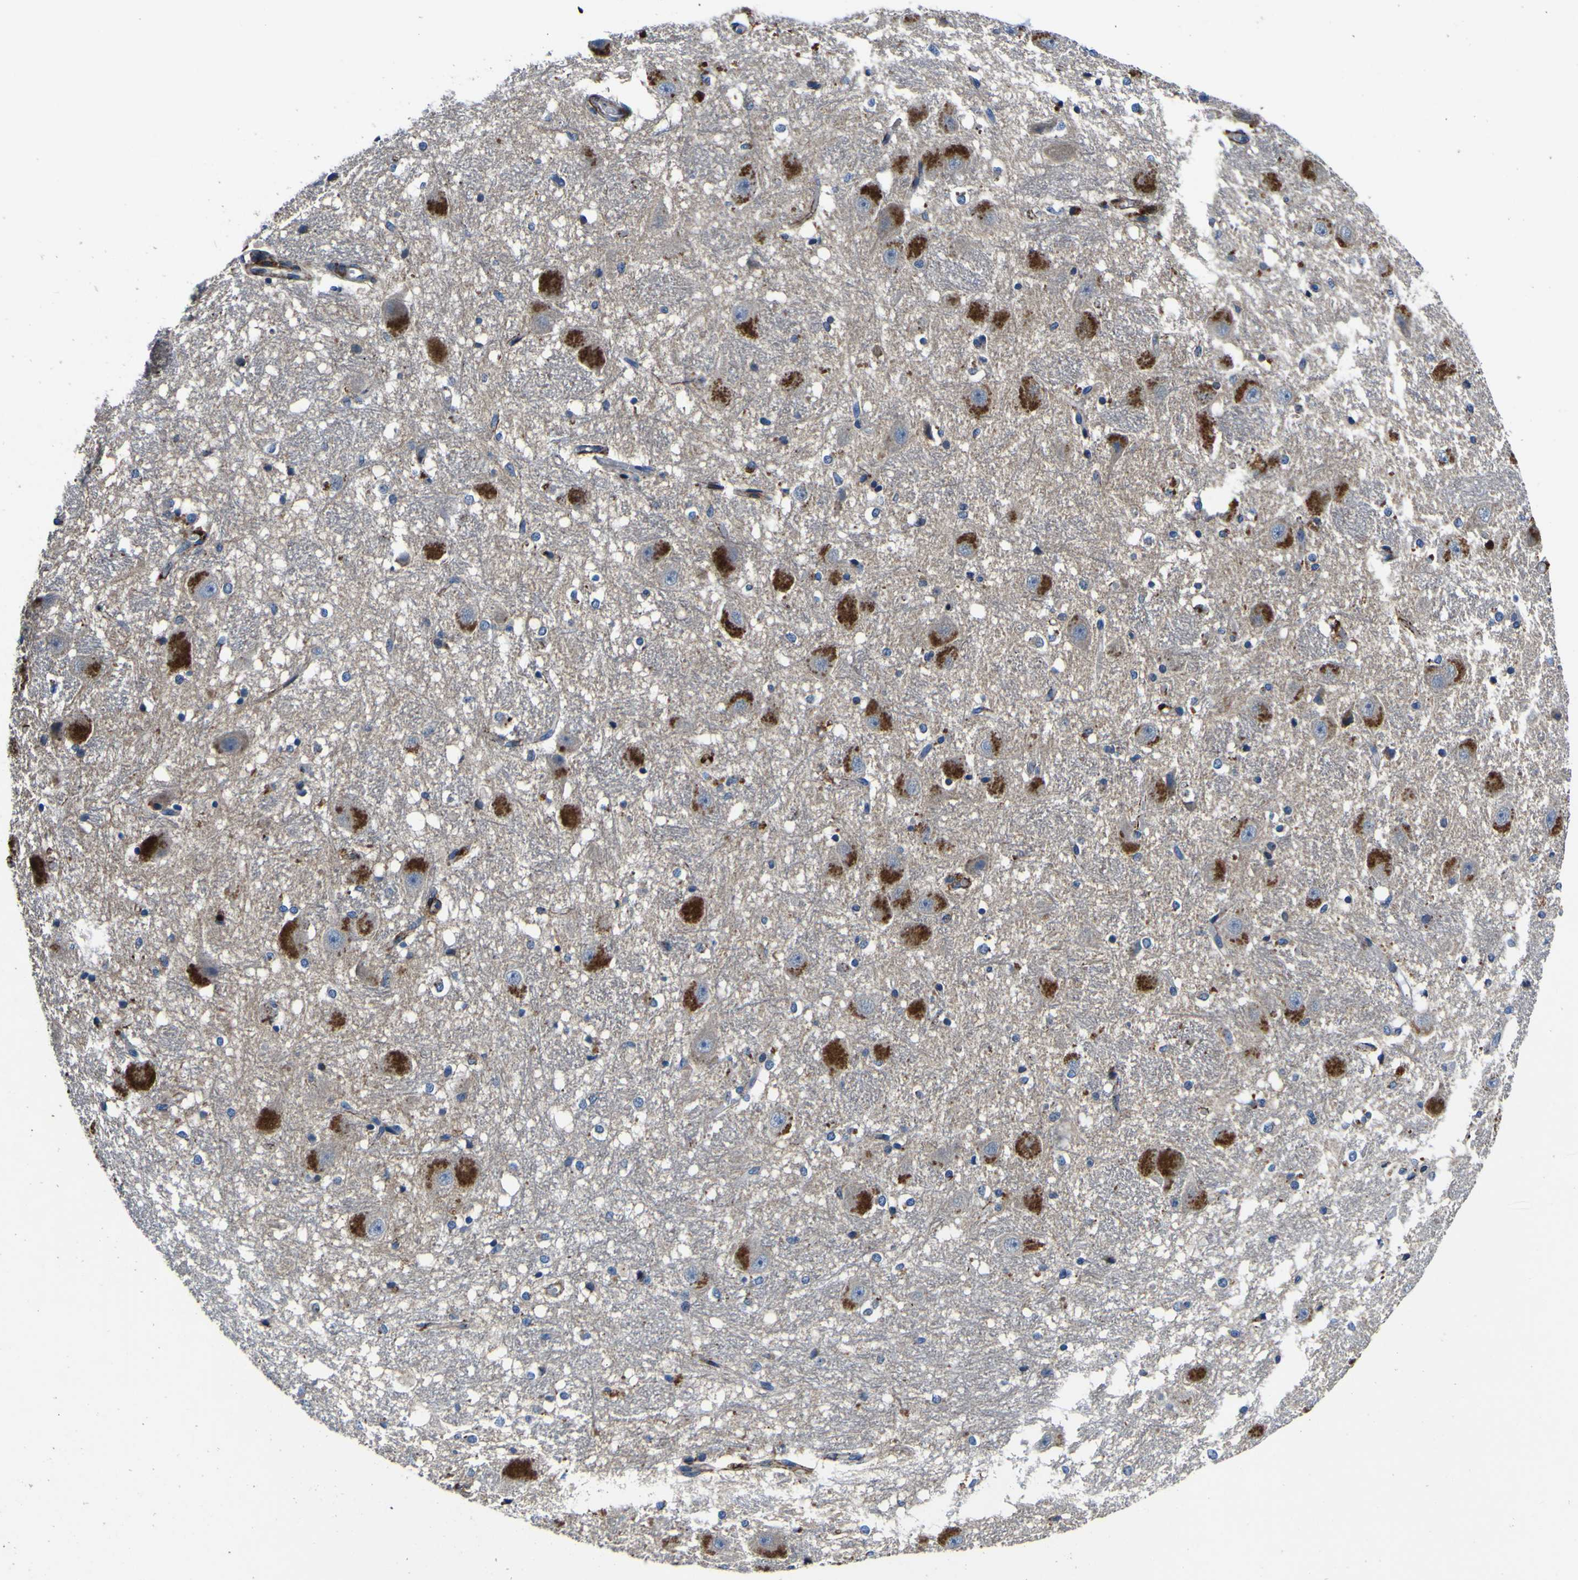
{"staining": {"intensity": "moderate", "quantity": "<25%", "location": "cytoplasmic/membranous"}, "tissue": "hippocampus", "cell_type": "Glial cells", "image_type": "normal", "snomed": [{"axis": "morphology", "description": "Normal tissue, NOS"}, {"axis": "topography", "description": "Hippocampus"}], "caption": "Immunohistochemical staining of benign hippocampus demonstrates <25% levels of moderate cytoplasmic/membranous protein positivity in approximately <25% of glial cells. (DAB (3,3'-diaminobenzidine) IHC with brightfield microscopy, high magnification).", "gene": "AGAP3", "patient": {"sex": "female", "age": 19}}